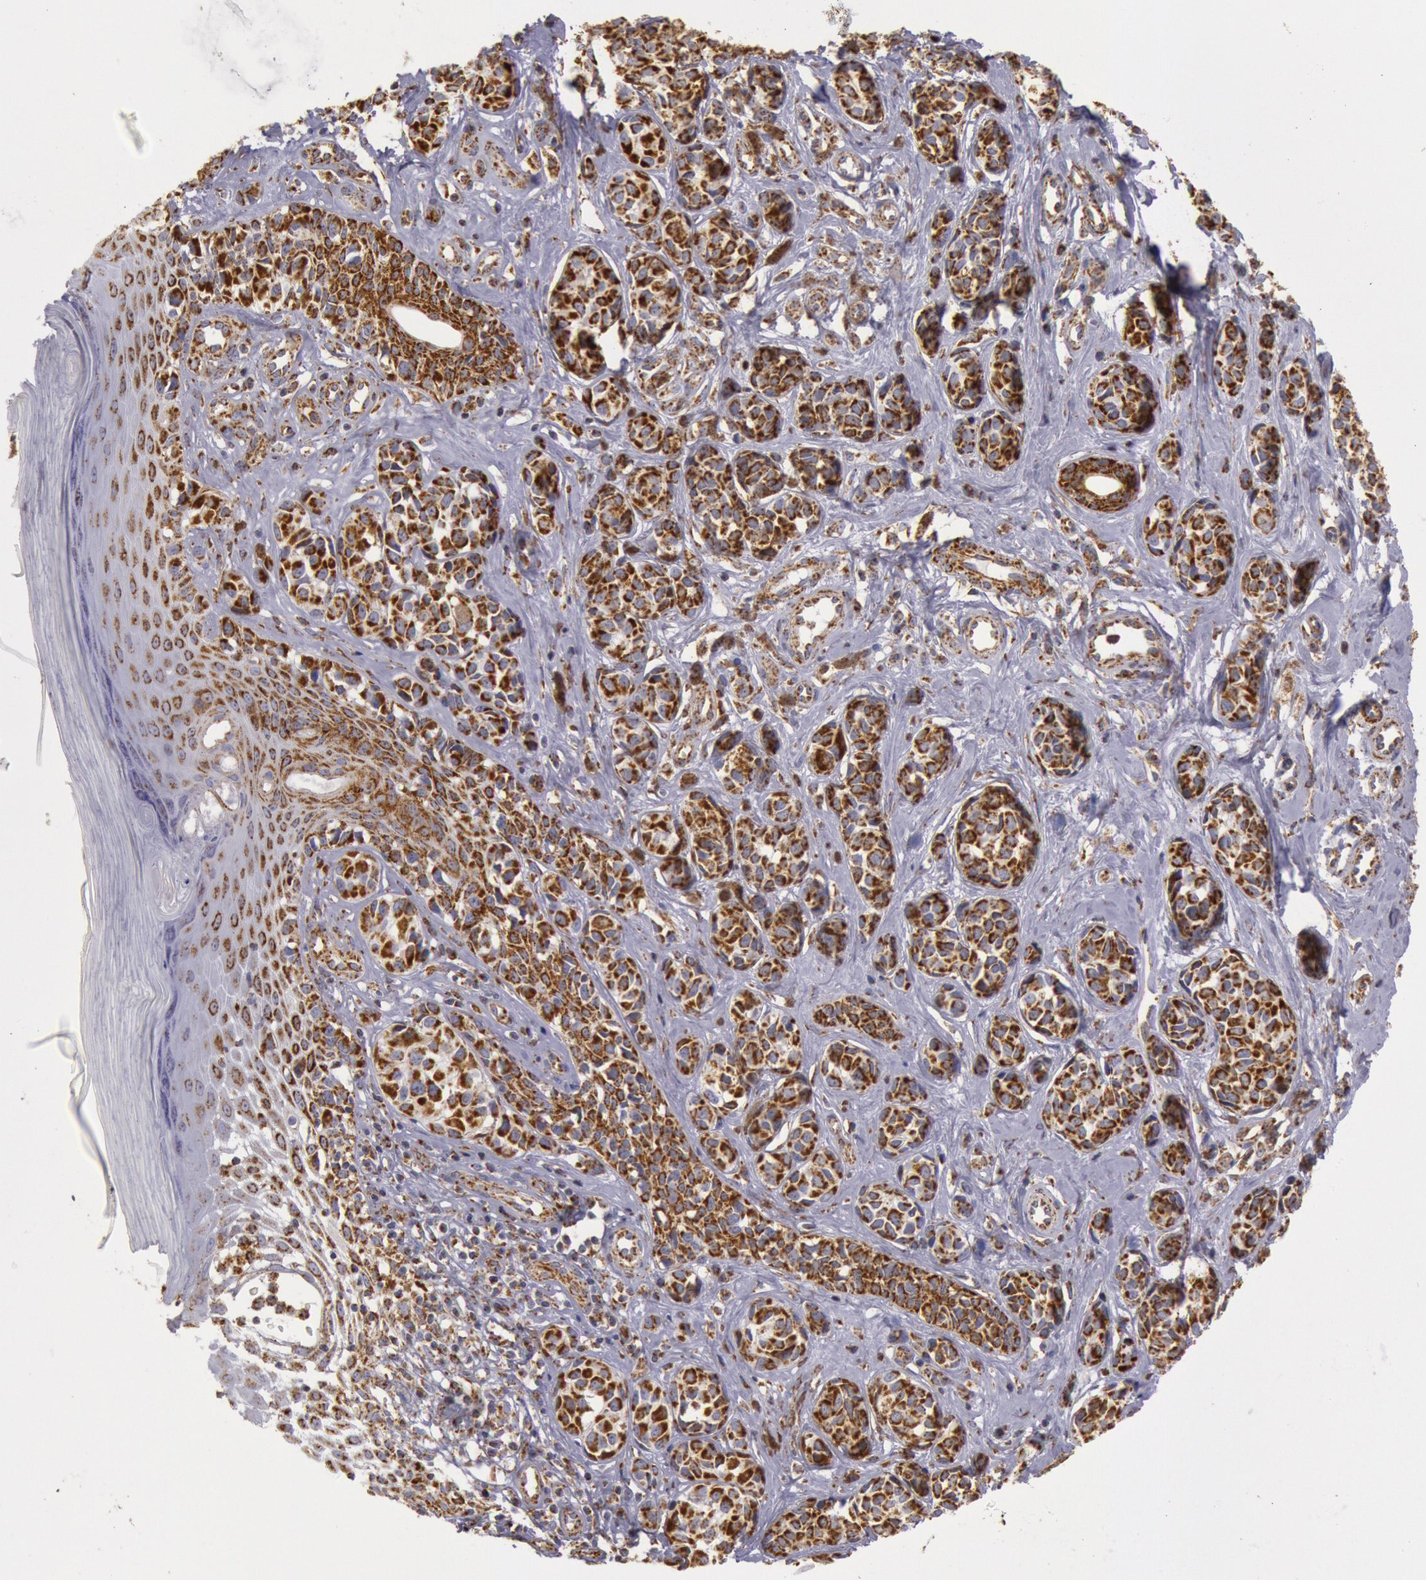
{"staining": {"intensity": "strong", "quantity": ">75%", "location": "cytoplasmic/membranous"}, "tissue": "melanoma", "cell_type": "Tumor cells", "image_type": "cancer", "snomed": [{"axis": "morphology", "description": "Malignant melanoma, NOS"}, {"axis": "topography", "description": "Skin"}], "caption": "The photomicrograph reveals immunohistochemical staining of malignant melanoma. There is strong cytoplasmic/membranous expression is seen in about >75% of tumor cells.", "gene": "CYC1", "patient": {"sex": "male", "age": 79}}